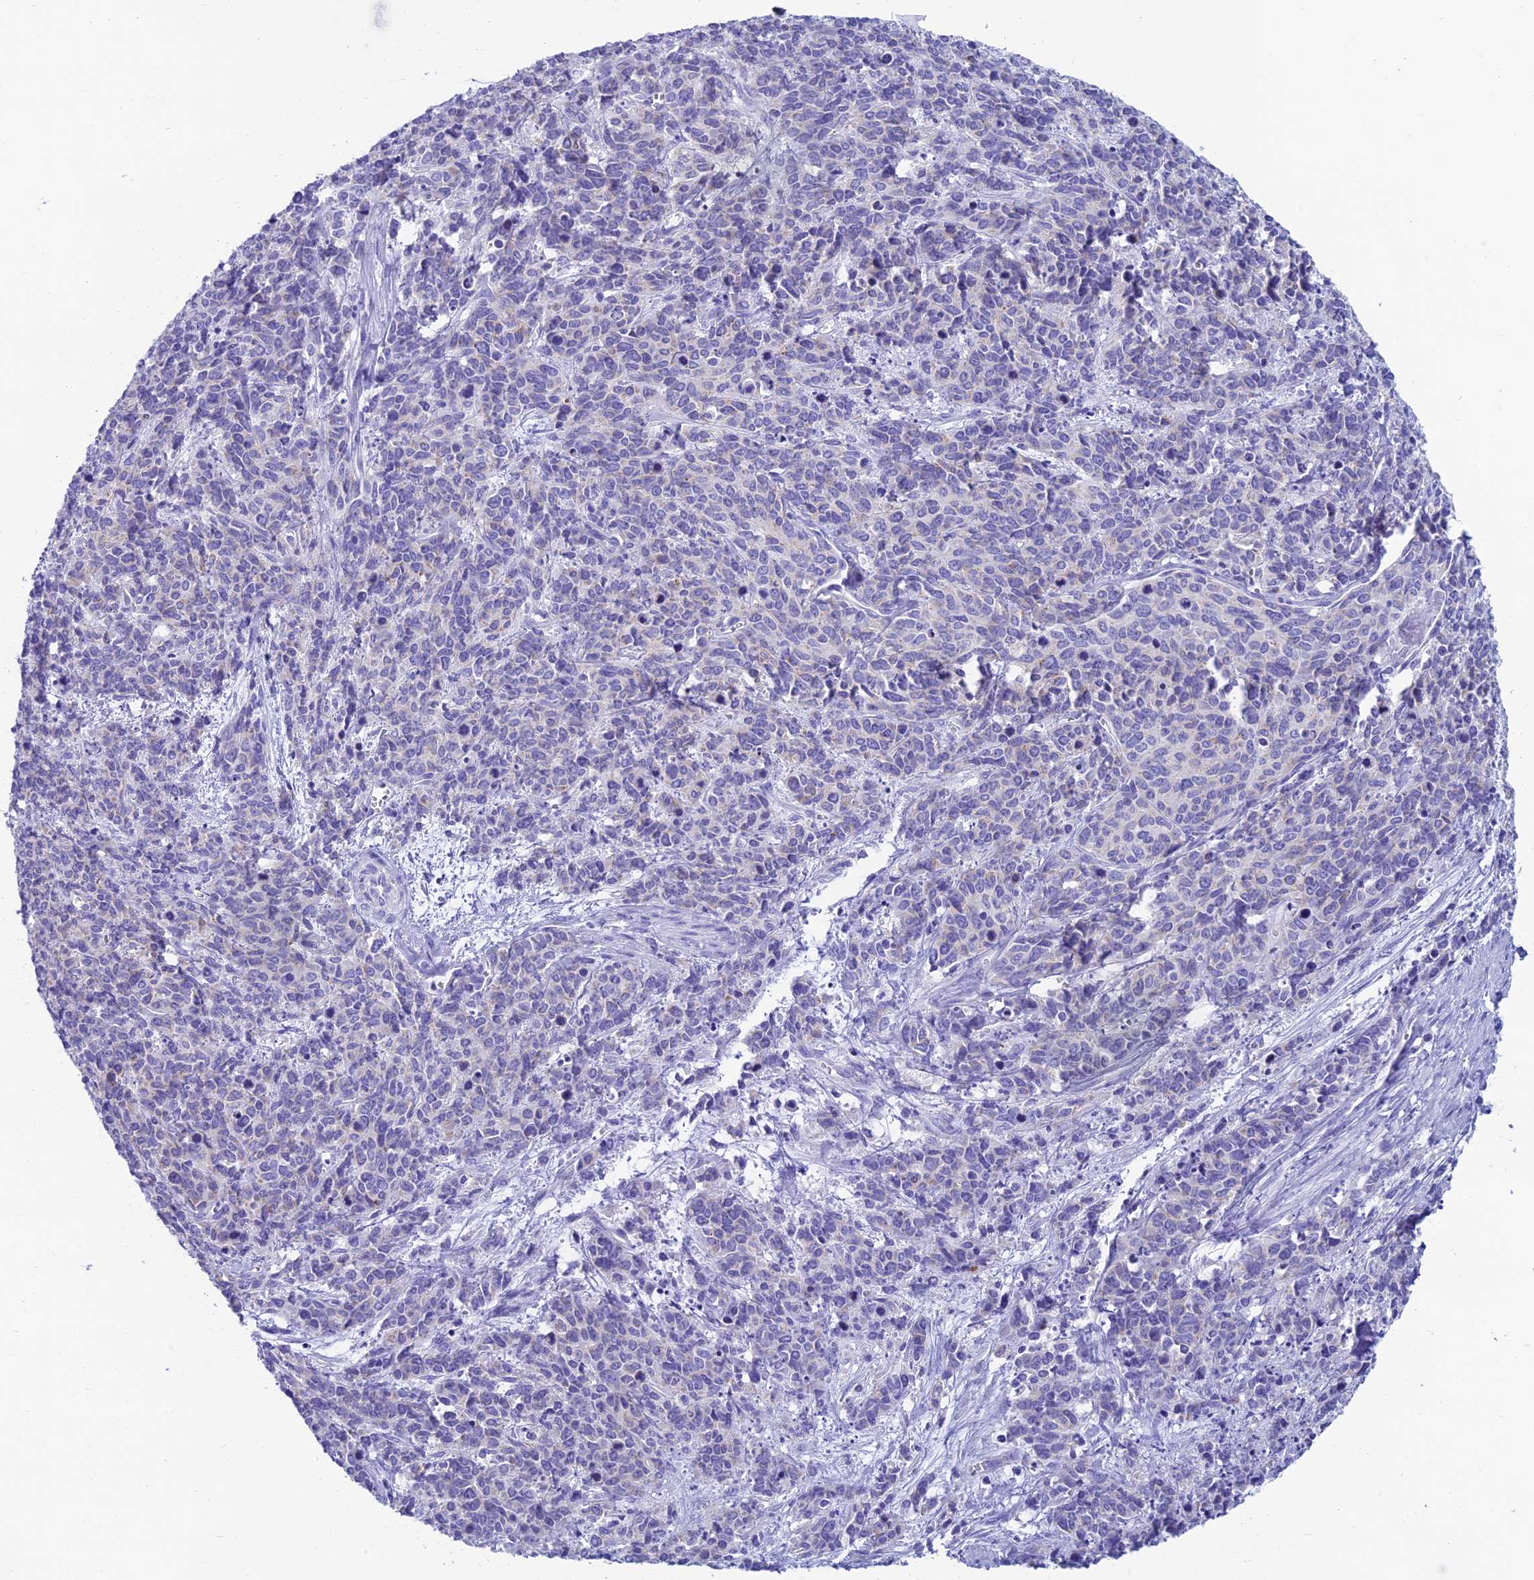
{"staining": {"intensity": "negative", "quantity": "none", "location": "none"}, "tissue": "cervical cancer", "cell_type": "Tumor cells", "image_type": "cancer", "snomed": [{"axis": "morphology", "description": "Squamous cell carcinoma, NOS"}, {"axis": "topography", "description": "Cervix"}], "caption": "This is an immunohistochemistry histopathology image of cervical cancer (squamous cell carcinoma). There is no positivity in tumor cells.", "gene": "REEP4", "patient": {"sex": "female", "age": 60}}